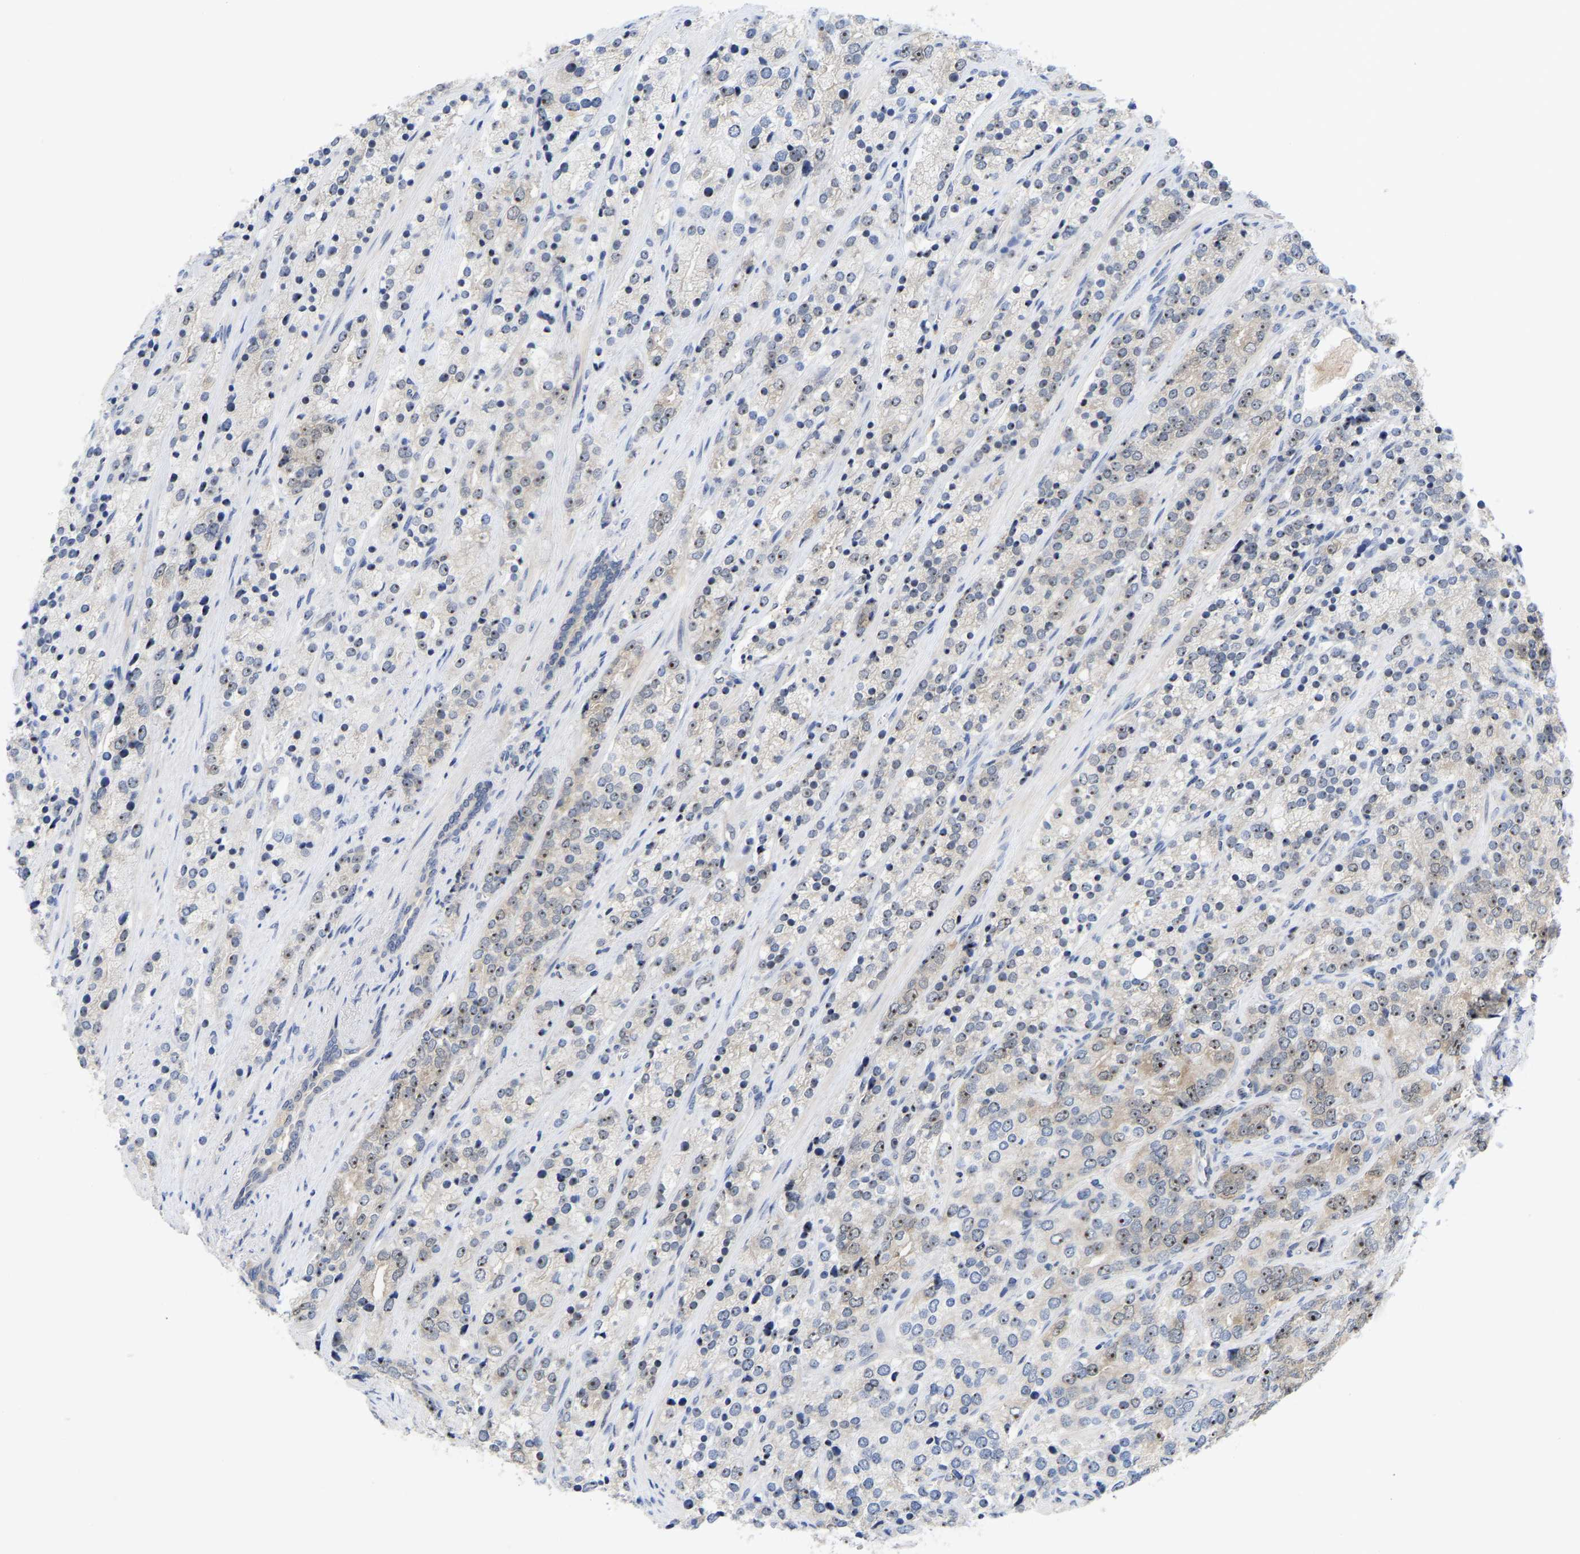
{"staining": {"intensity": "moderate", "quantity": "25%-75%", "location": "cytoplasmic/membranous,nuclear"}, "tissue": "prostate cancer", "cell_type": "Tumor cells", "image_type": "cancer", "snomed": [{"axis": "morphology", "description": "Adenocarcinoma, High grade"}, {"axis": "topography", "description": "Prostate"}], "caption": "Protein expression analysis of prostate high-grade adenocarcinoma demonstrates moderate cytoplasmic/membranous and nuclear expression in approximately 25%-75% of tumor cells. The staining was performed using DAB (3,3'-diaminobenzidine), with brown indicating positive protein expression. Nuclei are stained blue with hematoxylin.", "gene": "NLE1", "patient": {"sex": "male", "age": 71}}